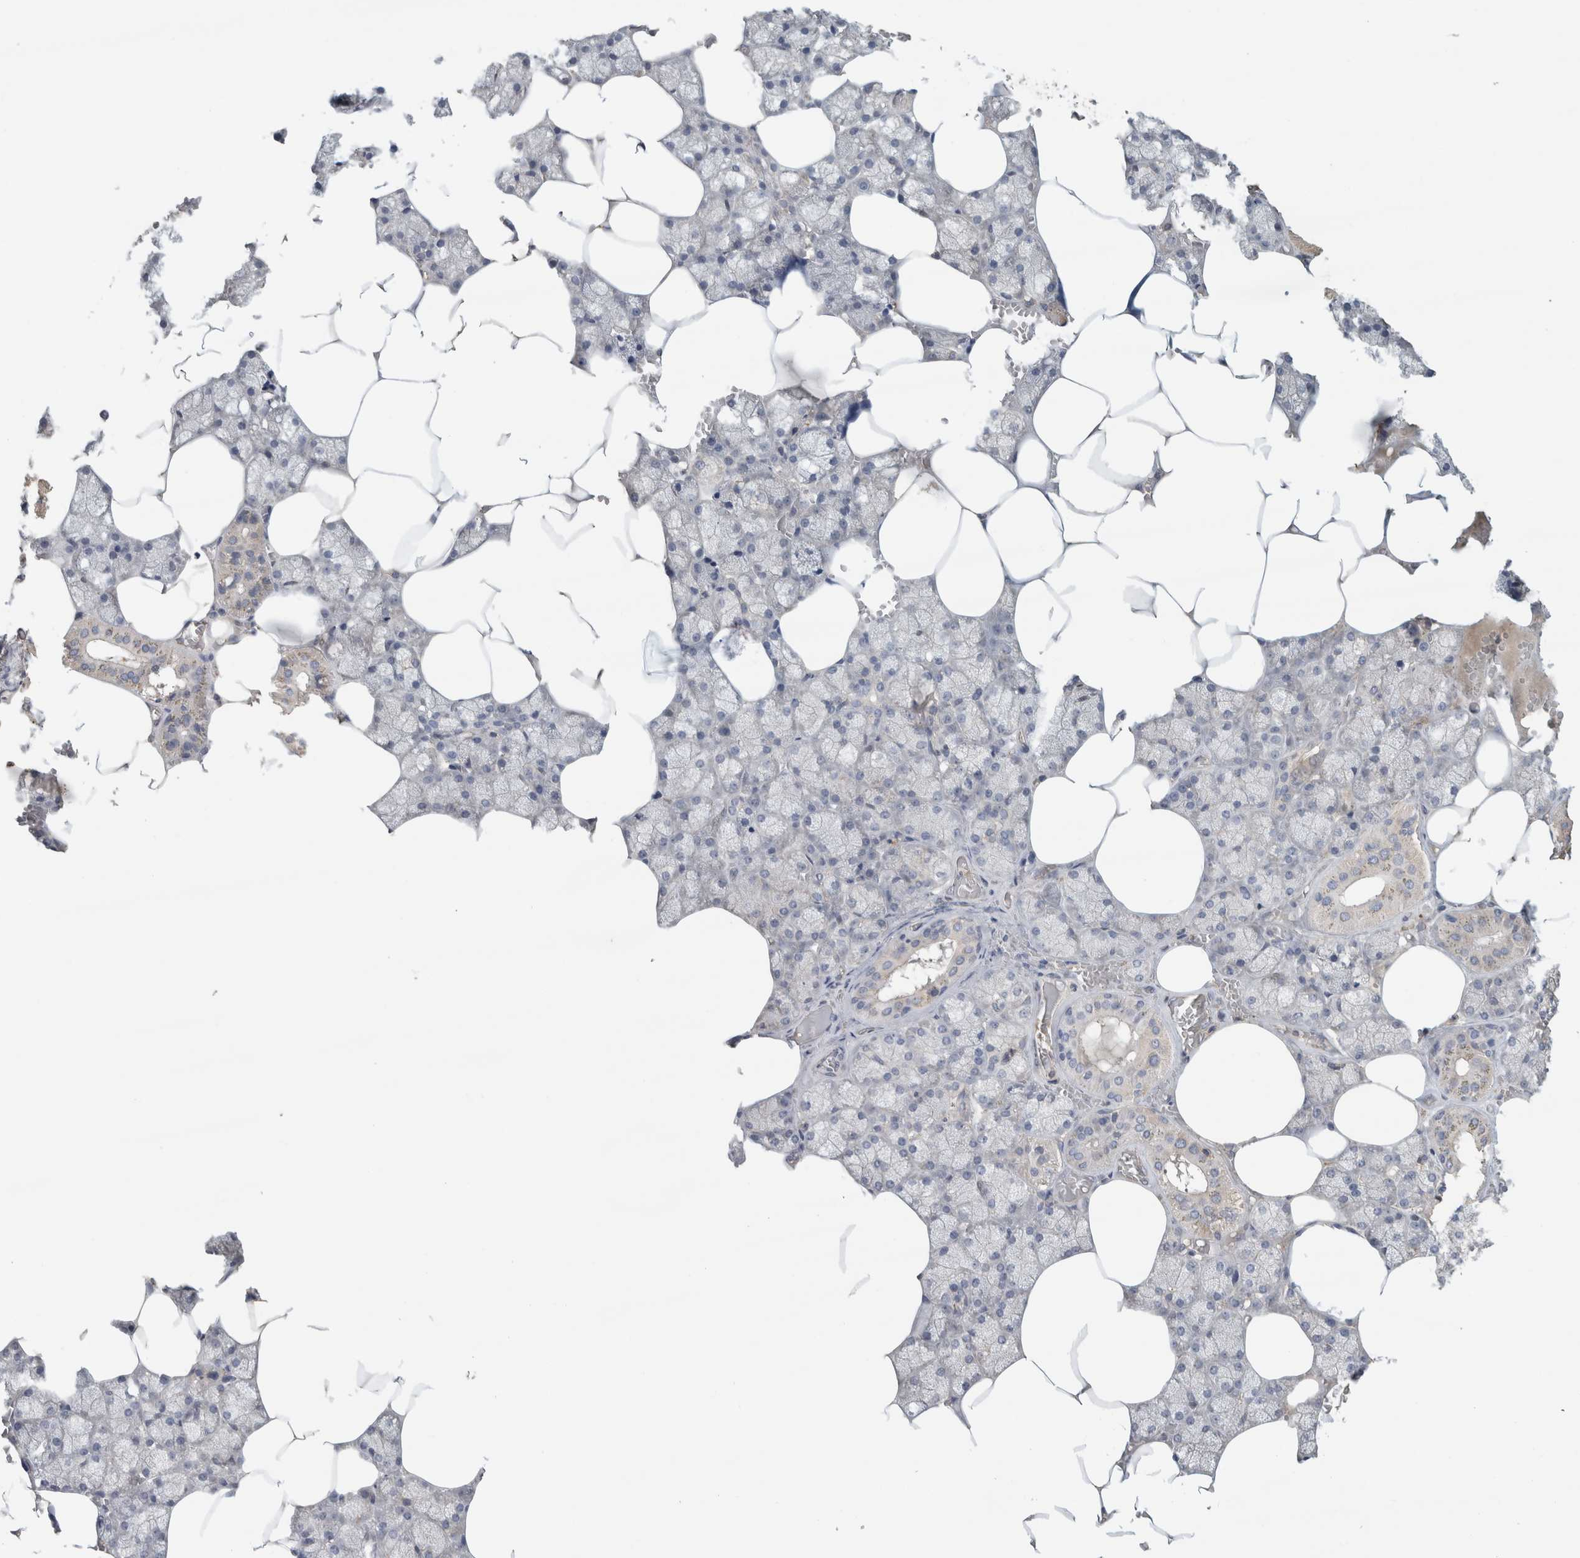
{"staining": {"intensity": "weak", "quantity": "<25%", "location": "cytoplasmic/membranous"}, "tissue": "salivary gland", "cell_type": "Glandular cells", "image_type": "normal", "snomed": [{"axis": "morphology", "description": "Normal tissue, NOS"}, {"axis": "topography", "description": "Salivary gland"}], "caption": "There is no significant staining in glandular cells of salivary gland. The staining is performed using DAB (3,3'-diaminobenzidine) brown chromogen with nuclei counter-stained in using hematoxylin.", "gene": "EIF4G3", "patient": {"sex": "male", "age": 62}}